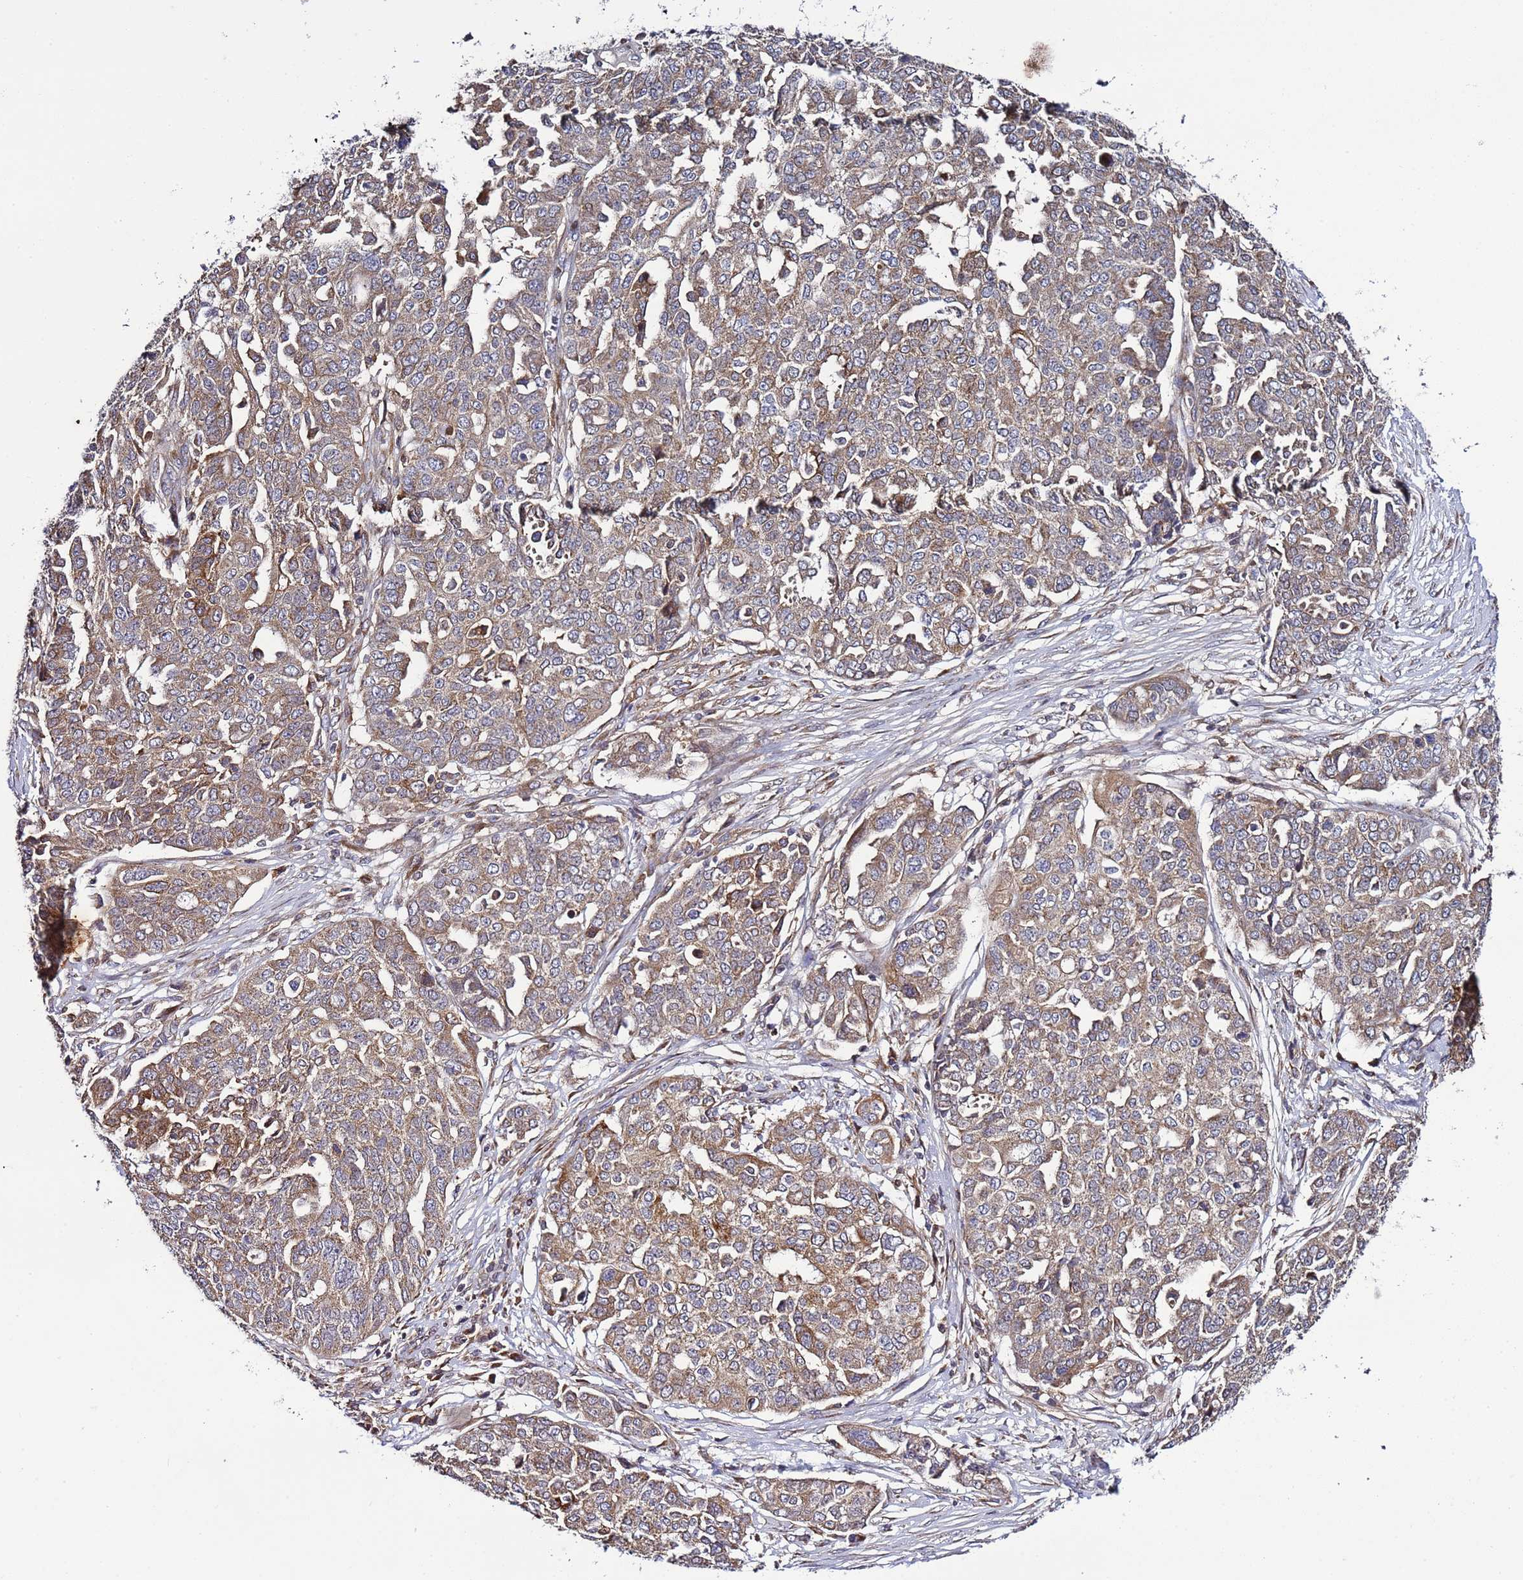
{"staining": {"intensity": "moderate", "quantity": ">75%", "location": "cytoplasmic/membranous"}, "tissue": "ovarian cancer", "cell_type": "Tumor cells", "image_type": "cancer", "snomed": [{"axis": "morphology", "description": "Cystadenocarcinoma, serous, NOS"}, {"axis": "topography", "description": "Soft tissue"}, {"axis": "topography", "description": "Ovary"}], "caption": "This is a micrograph of immunohistochemistry staining of ovarian cancer, which shows moderate expression in the cytoplasmic/membranous of tumor cells.", "gene": "TMEM176B", "patient": {"sex": "female", "age": 57}}